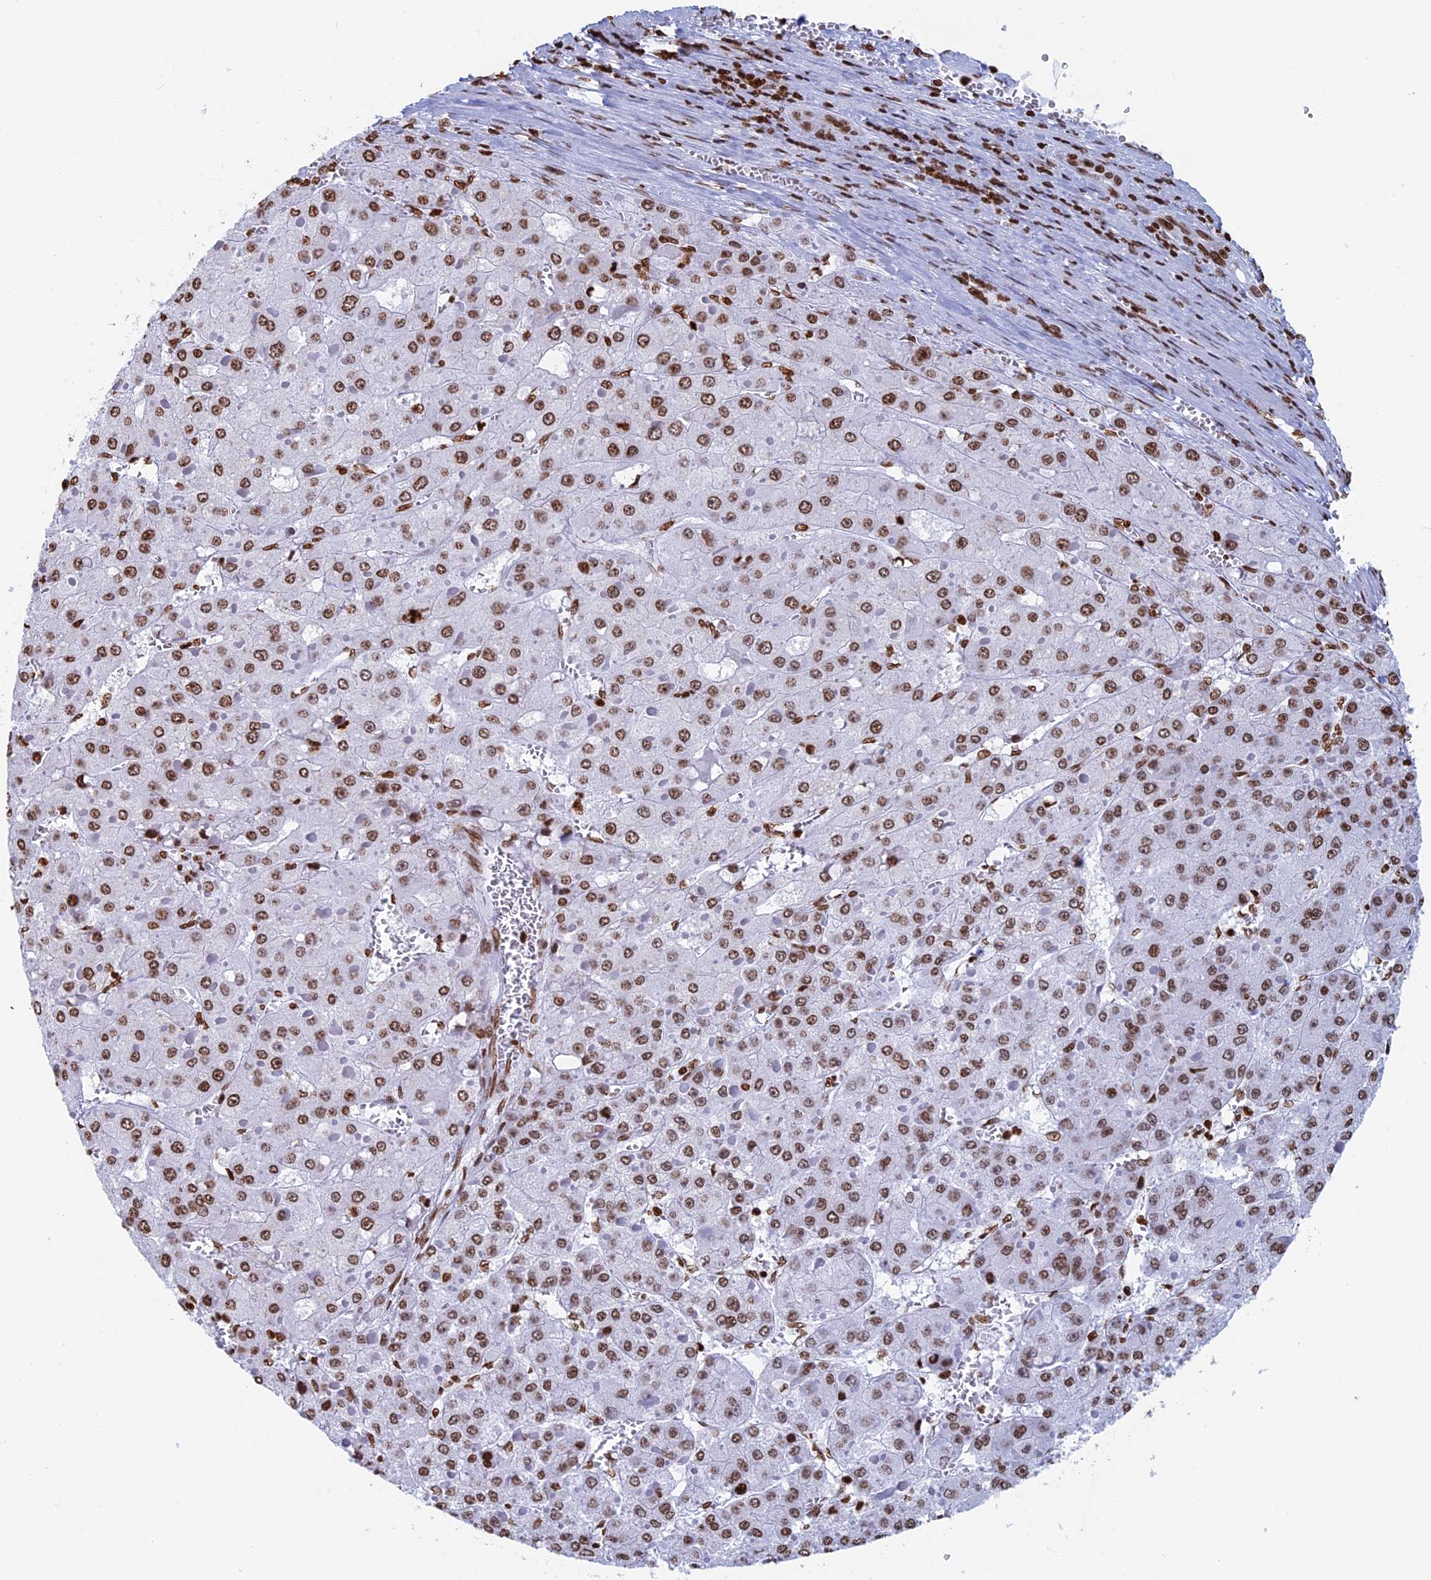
{"staining": {"intensity": "moderate", "quantity": ">75%", "location": "nuclear"}, "tissue": "liver cancer", "cell_type": "Tumor cells", "image_type": "cancer", "snomed": [{"axis": "morphology", "description": "Carcinoma, Hepatocellular, NOS"}, {"axis": "topography", "description": "Liver"}], "caption": "Human hepatocellular carcinoma (liver) stained with a protein marker reveals moderate staining in tumor cells.", "gene": "APOBEC3A", "patient": {"sex": "female", "age": 73}}